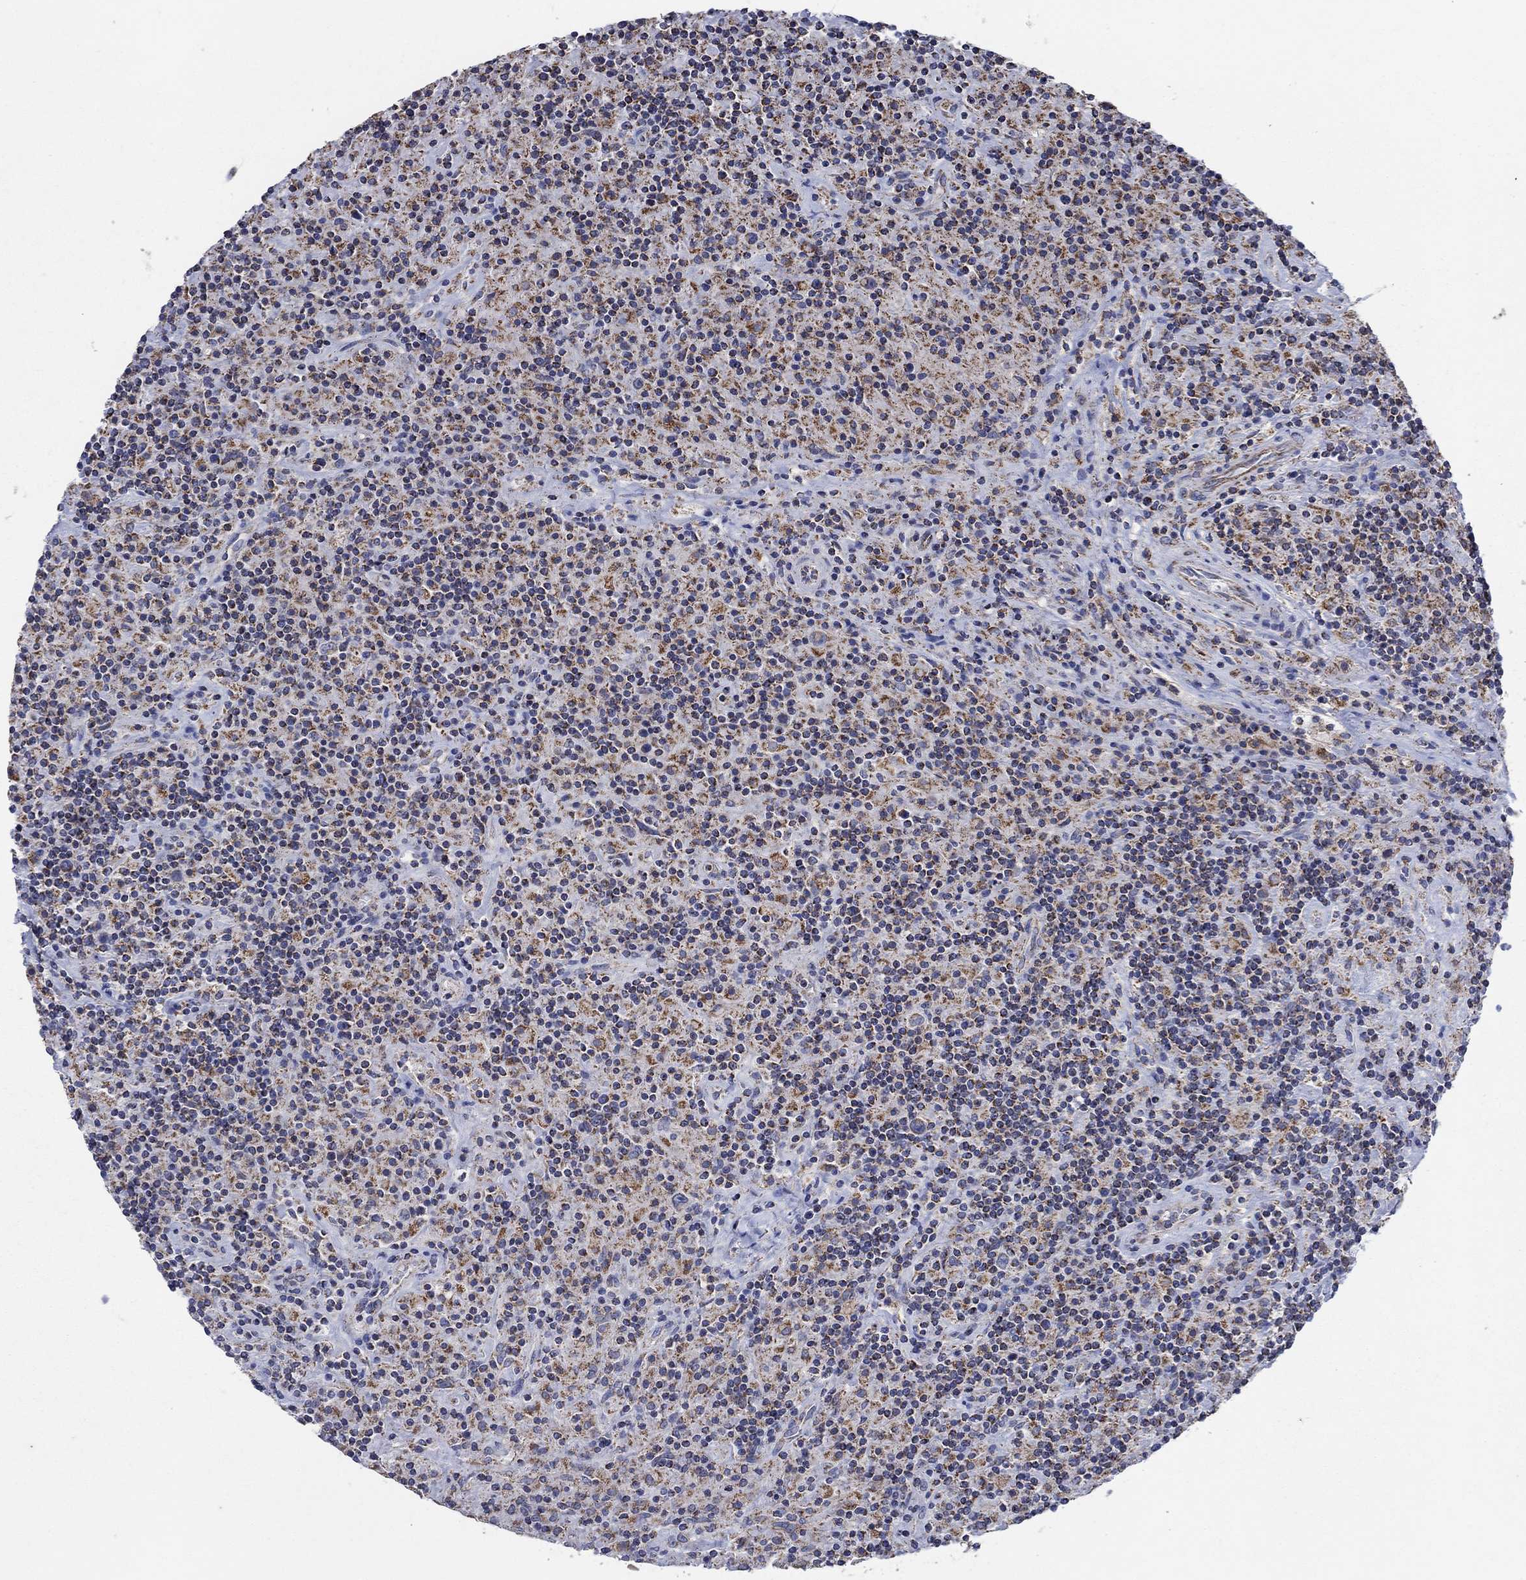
{"staining": {"intensity": "negative", "quantity": "none", "location": "none"}, "tissue": "lymphoma", "cell_type": "Tumor cells", "image_type": "cancer", "snomed": [{"axis": "morphology", "description": "Hodgkin's disease, NOS"}, {"axis": "topography", "description": "Lymph node"}], "caption": "DAB immunohistochemical staining of lymphoma shows no significant expression in tumor cells.", "gene": "C9orf85", "patient": {"sex": "male", "age": 70}}